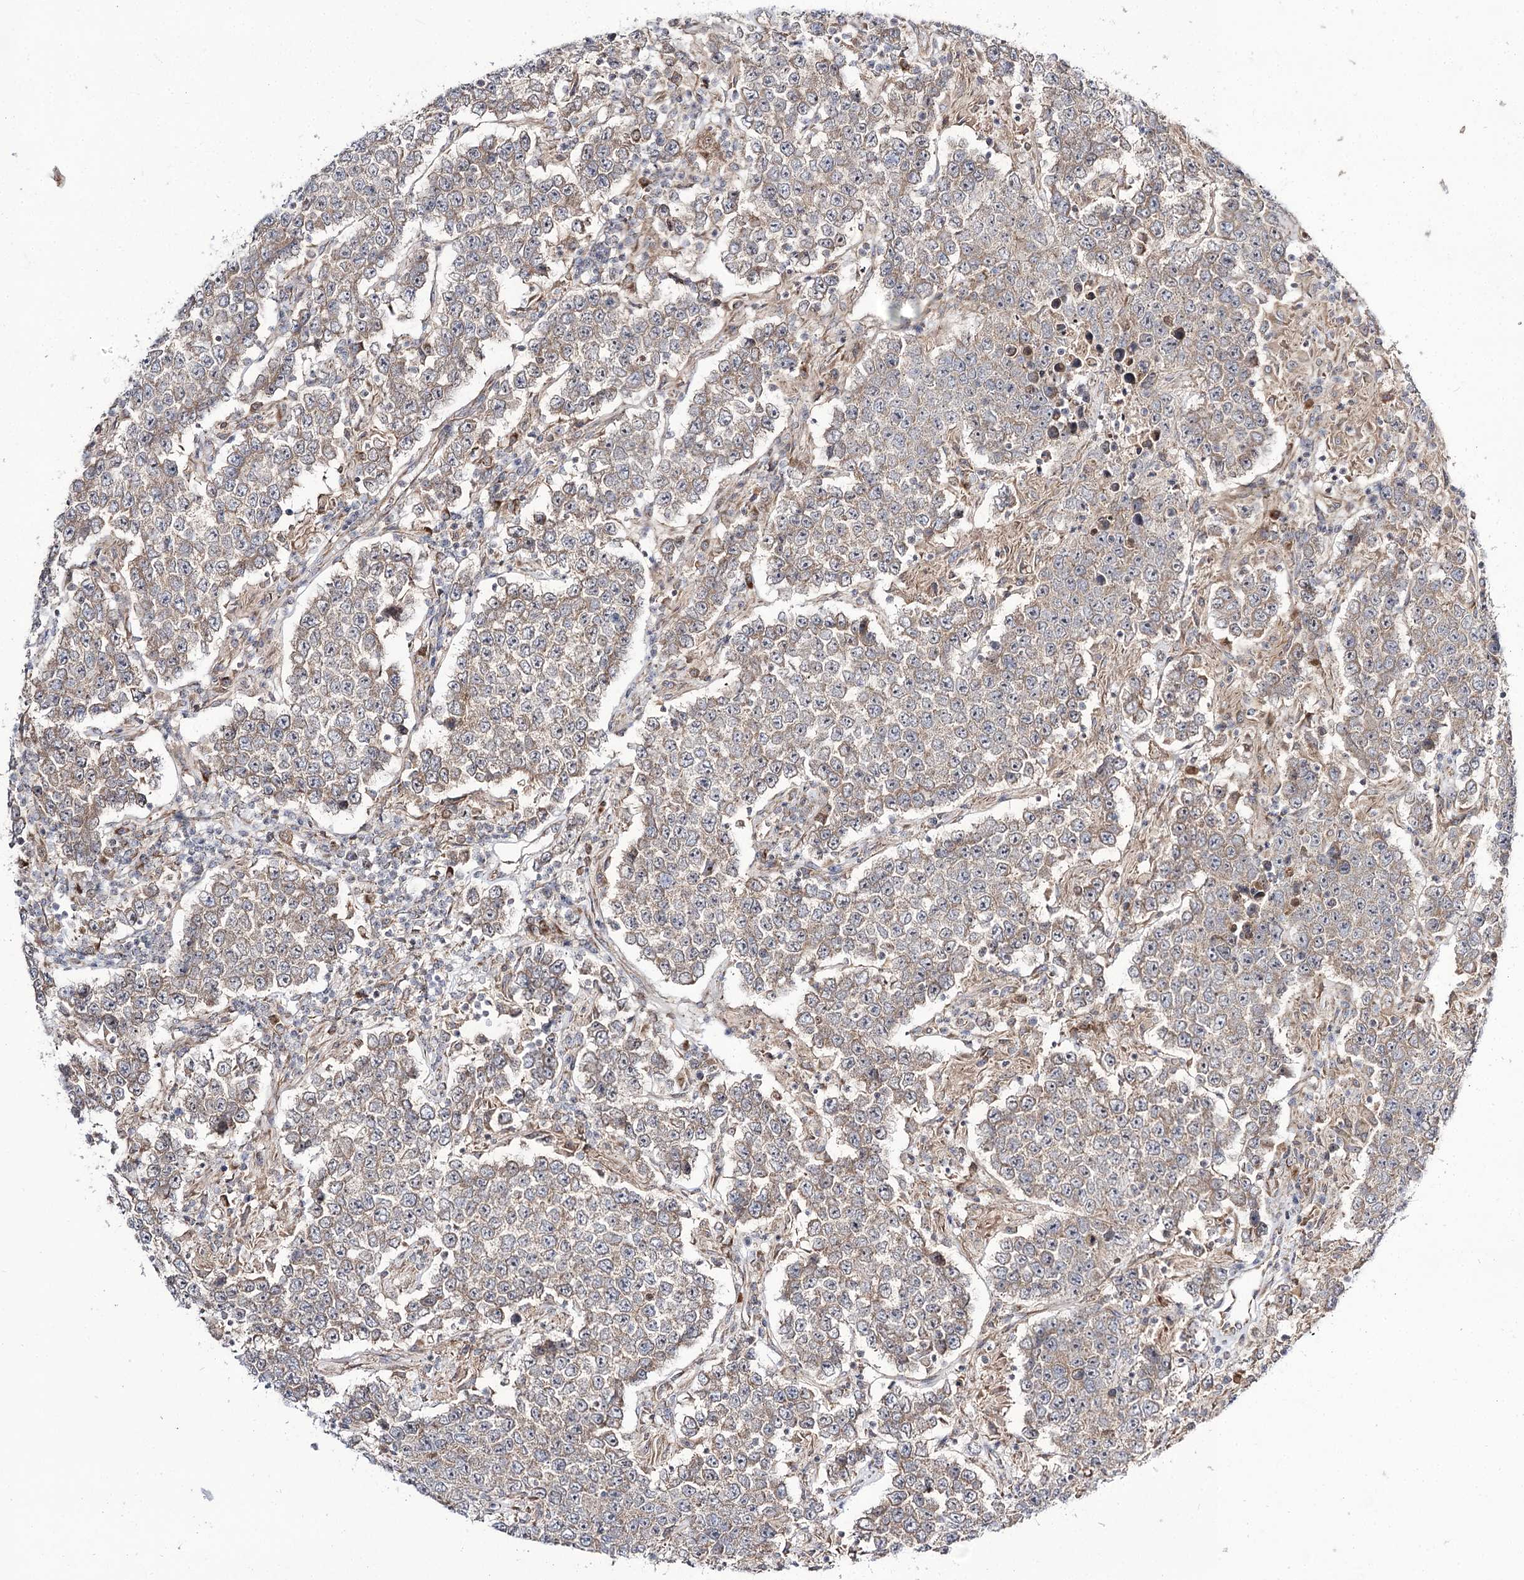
{"staining": {"intensity": "weak", "quantity": ">75%", "location": "cytoplasmic/membranous"}, "tissue": "testis cancer", "cell_type": "Tumor cells", "image_type": "cancer", "snomed": [{"axis": "morphology", "description": "Normal tissue, NOS"}, {"axis": "morphology", "description": "Urothelial carcinoma, High grade"}, {"axis": "morphology", "description": "Seminoma, NOS"}, {"axis": "morphology", "description": "Carcinoma, Embryonal, NOS"}, {"axis": "topography", "description": "Urinary bladder"}, {"axis": "topography", "description": "Testis"}], "caption": "High-power microscopy captured an immunohistochemistry (IHC) micrograph of testis cancer, revealing weak cytoplasmic/membranous staining in approximately >75% of tumor cells.", "gene": "C11orf80", "patient": {"sex": "male", "age": 41}}